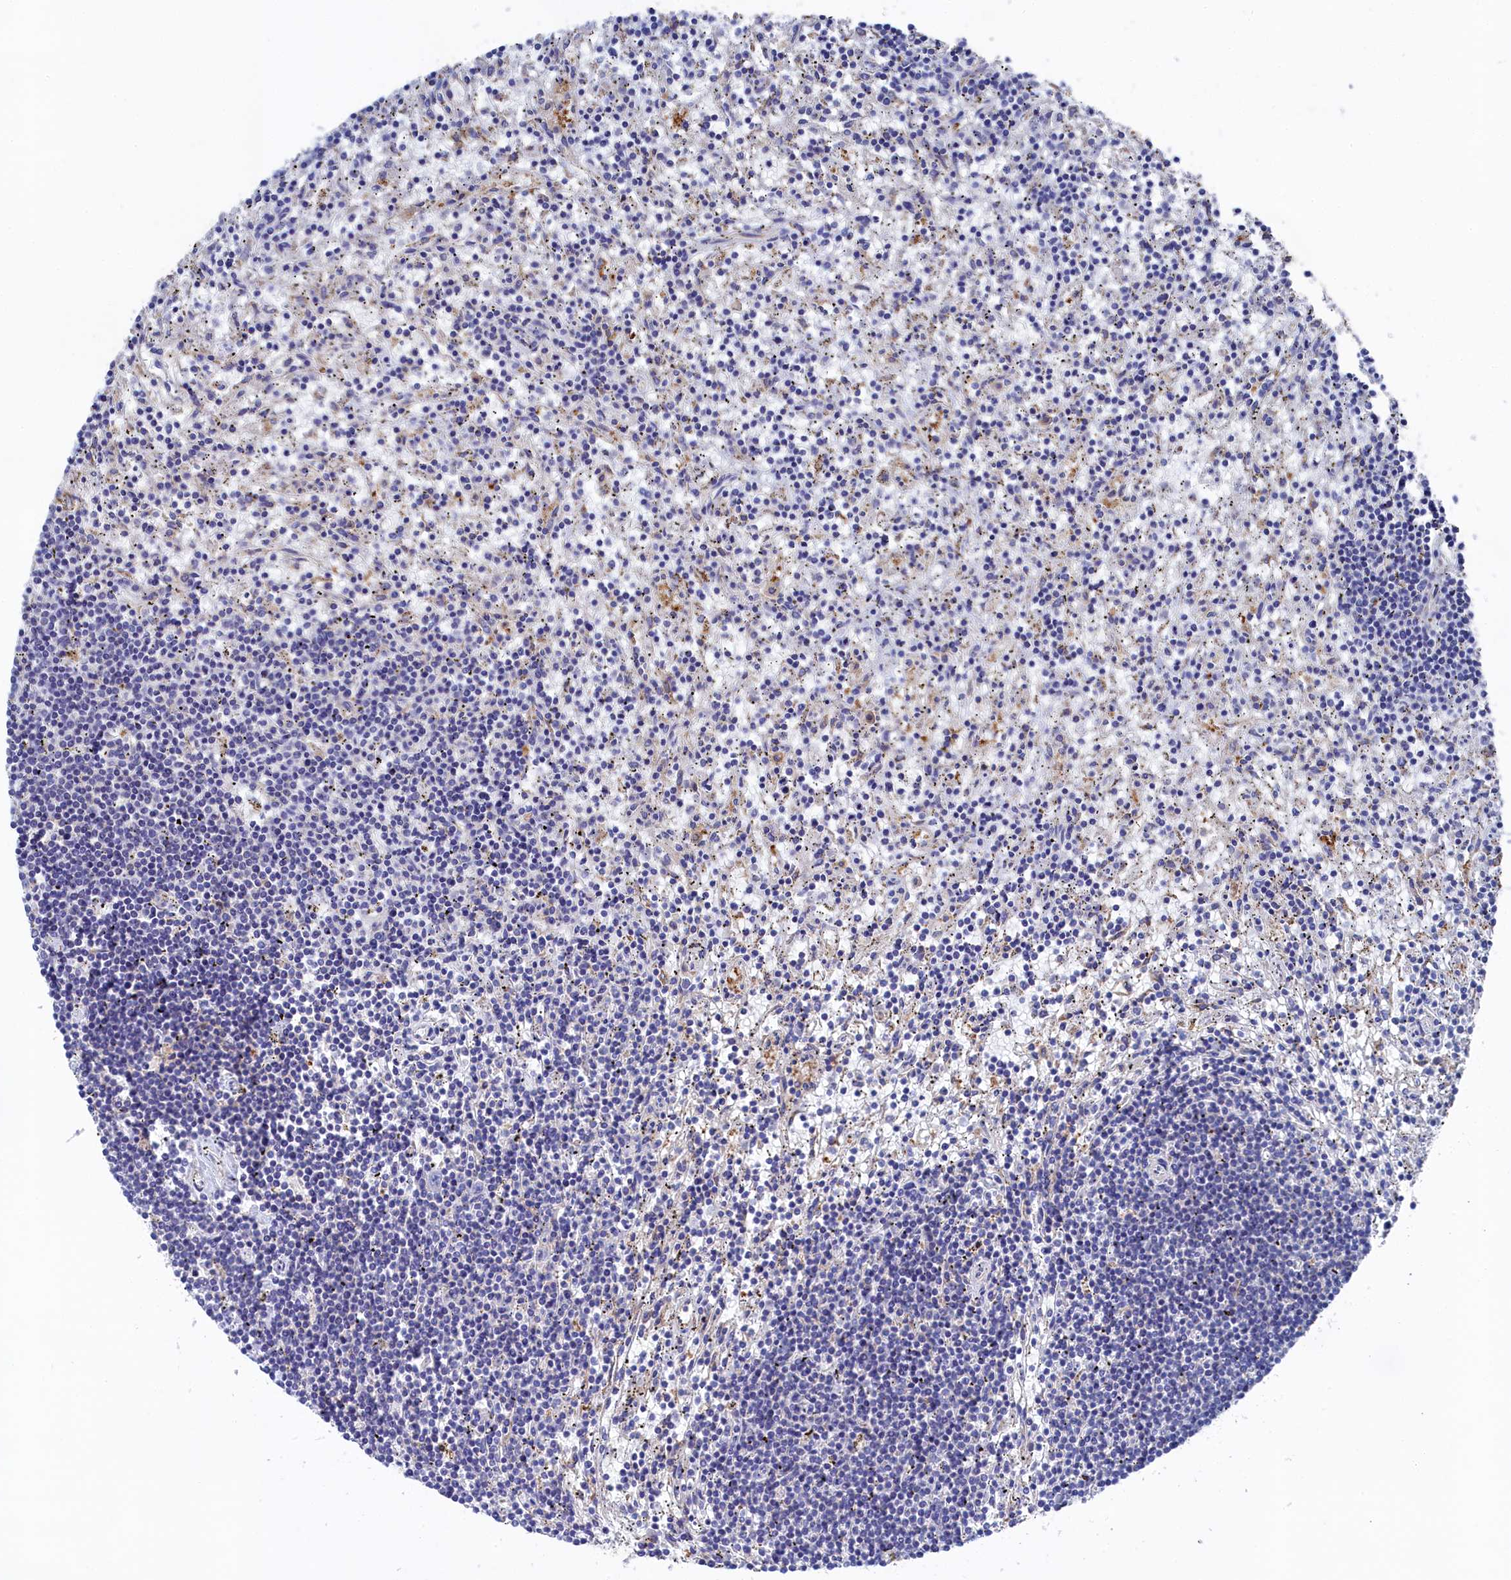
{"staining": {"intensity": "negative", "quantity": "none", "location": "none"}, "tissue": "lymphoma", "cell_type": "Tumor cells", "image_type": "cancer", "snomed": [{"axis": "morphology", "description": "Malignant lymphoma, non-Hodgkin's type, Low grade"}, {"axis": "topography", "description": "Spleen"}], "caption": "Tumor cells show no significant staining in lymphoma. (Immunohistochemistry (ihc), brightfield microscopy, high magnification).", "gene": "C12orf73", "patient": {"sex": "male", "age": 76}}